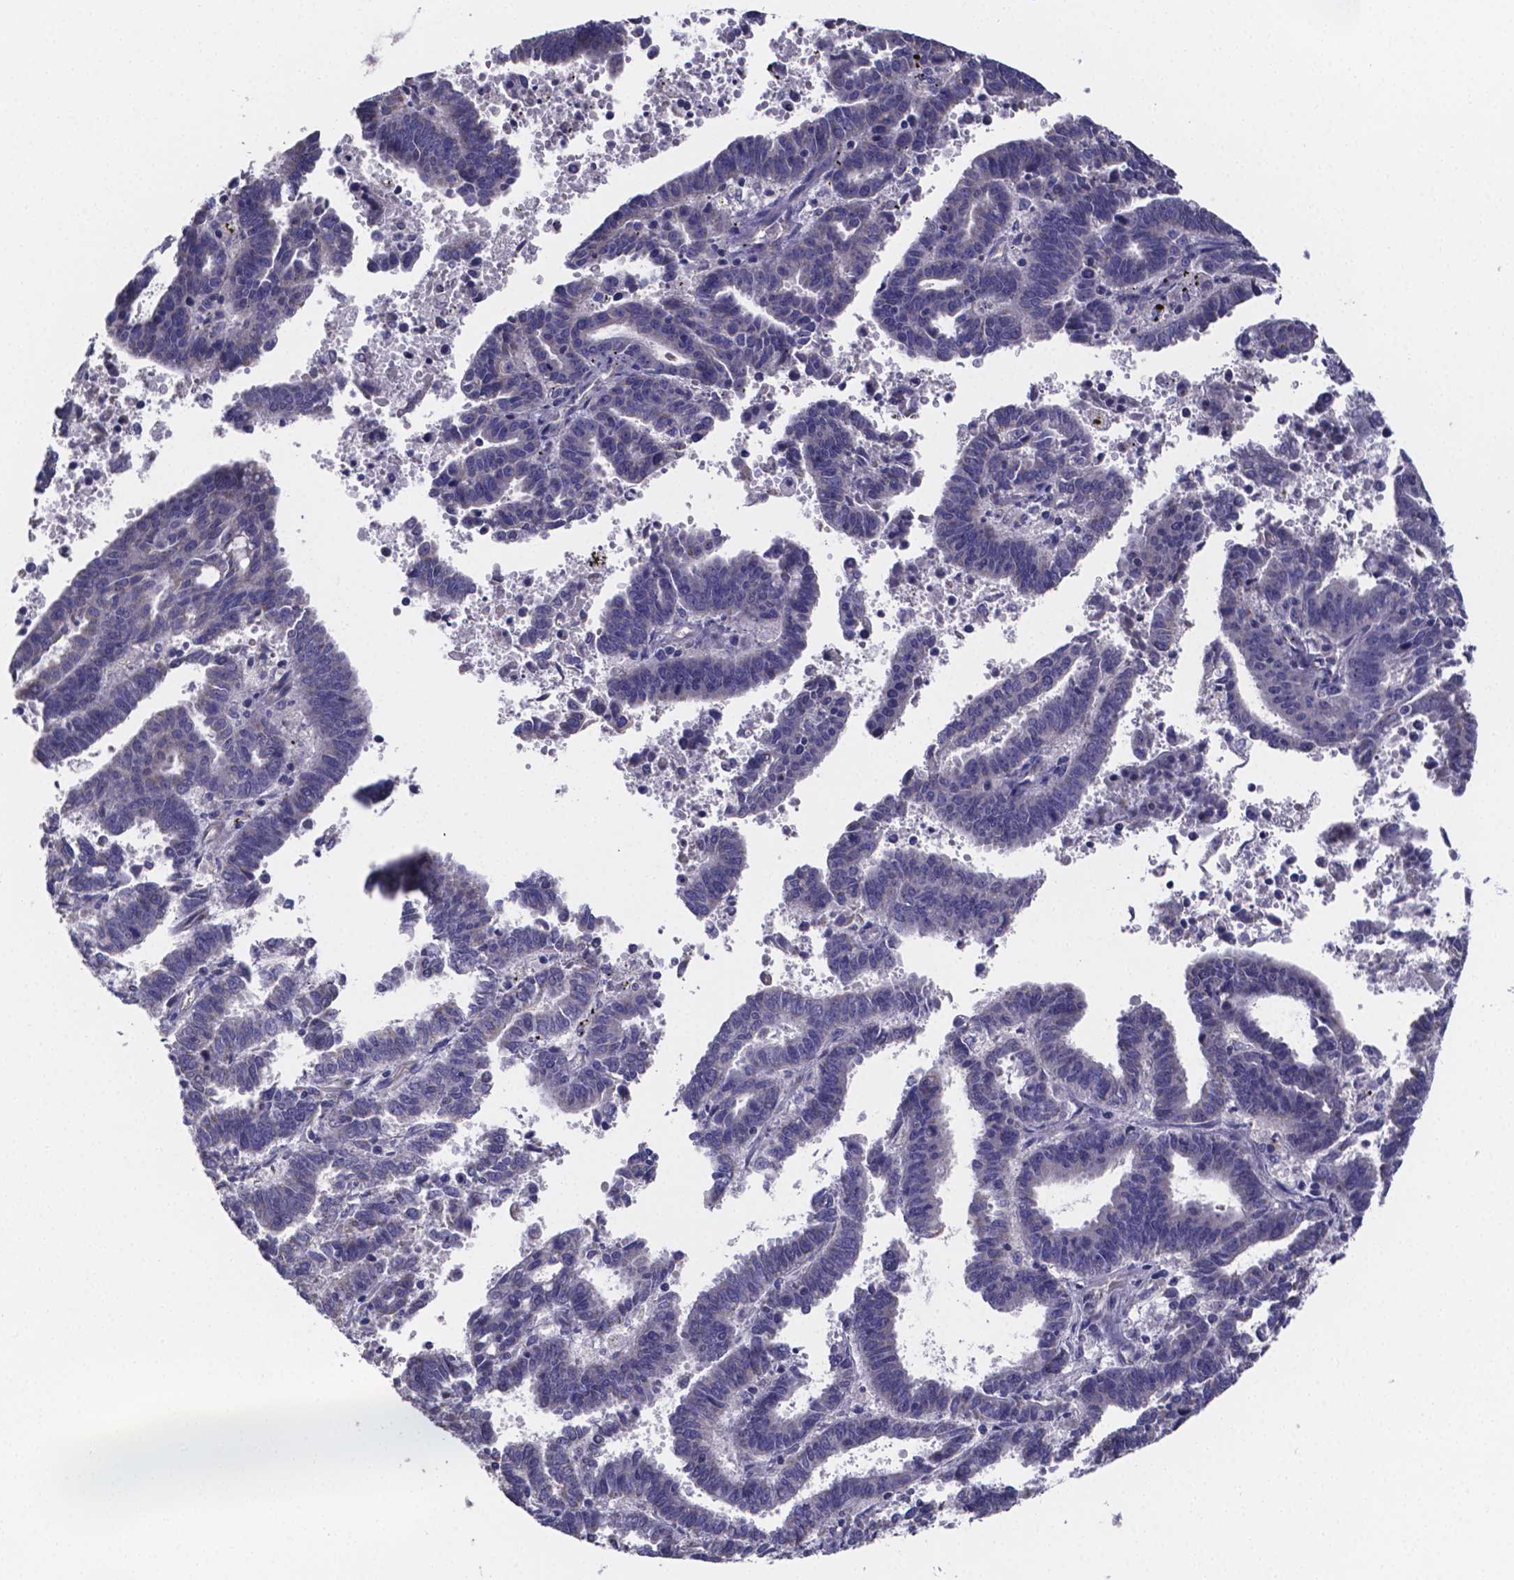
{"staining": {"intensity": "negative", "quantity": "none", "location": "none"}, "tissue": "endometrial cancer", "cell_type": "Tumor cells", "image_type": "cancer", "snomed": [{"axis": "morphology", "description": "Adenocarcinoma, NOS"}, {"axis": "topography", "description": "Uterus"}], "caption": "Endometrial adenocarcinoma was stained to show a protein in brown. There is no significant expression in tumor cells.", "gene": "SFRP4", "patient": {"sex": "female", "age": 83}}